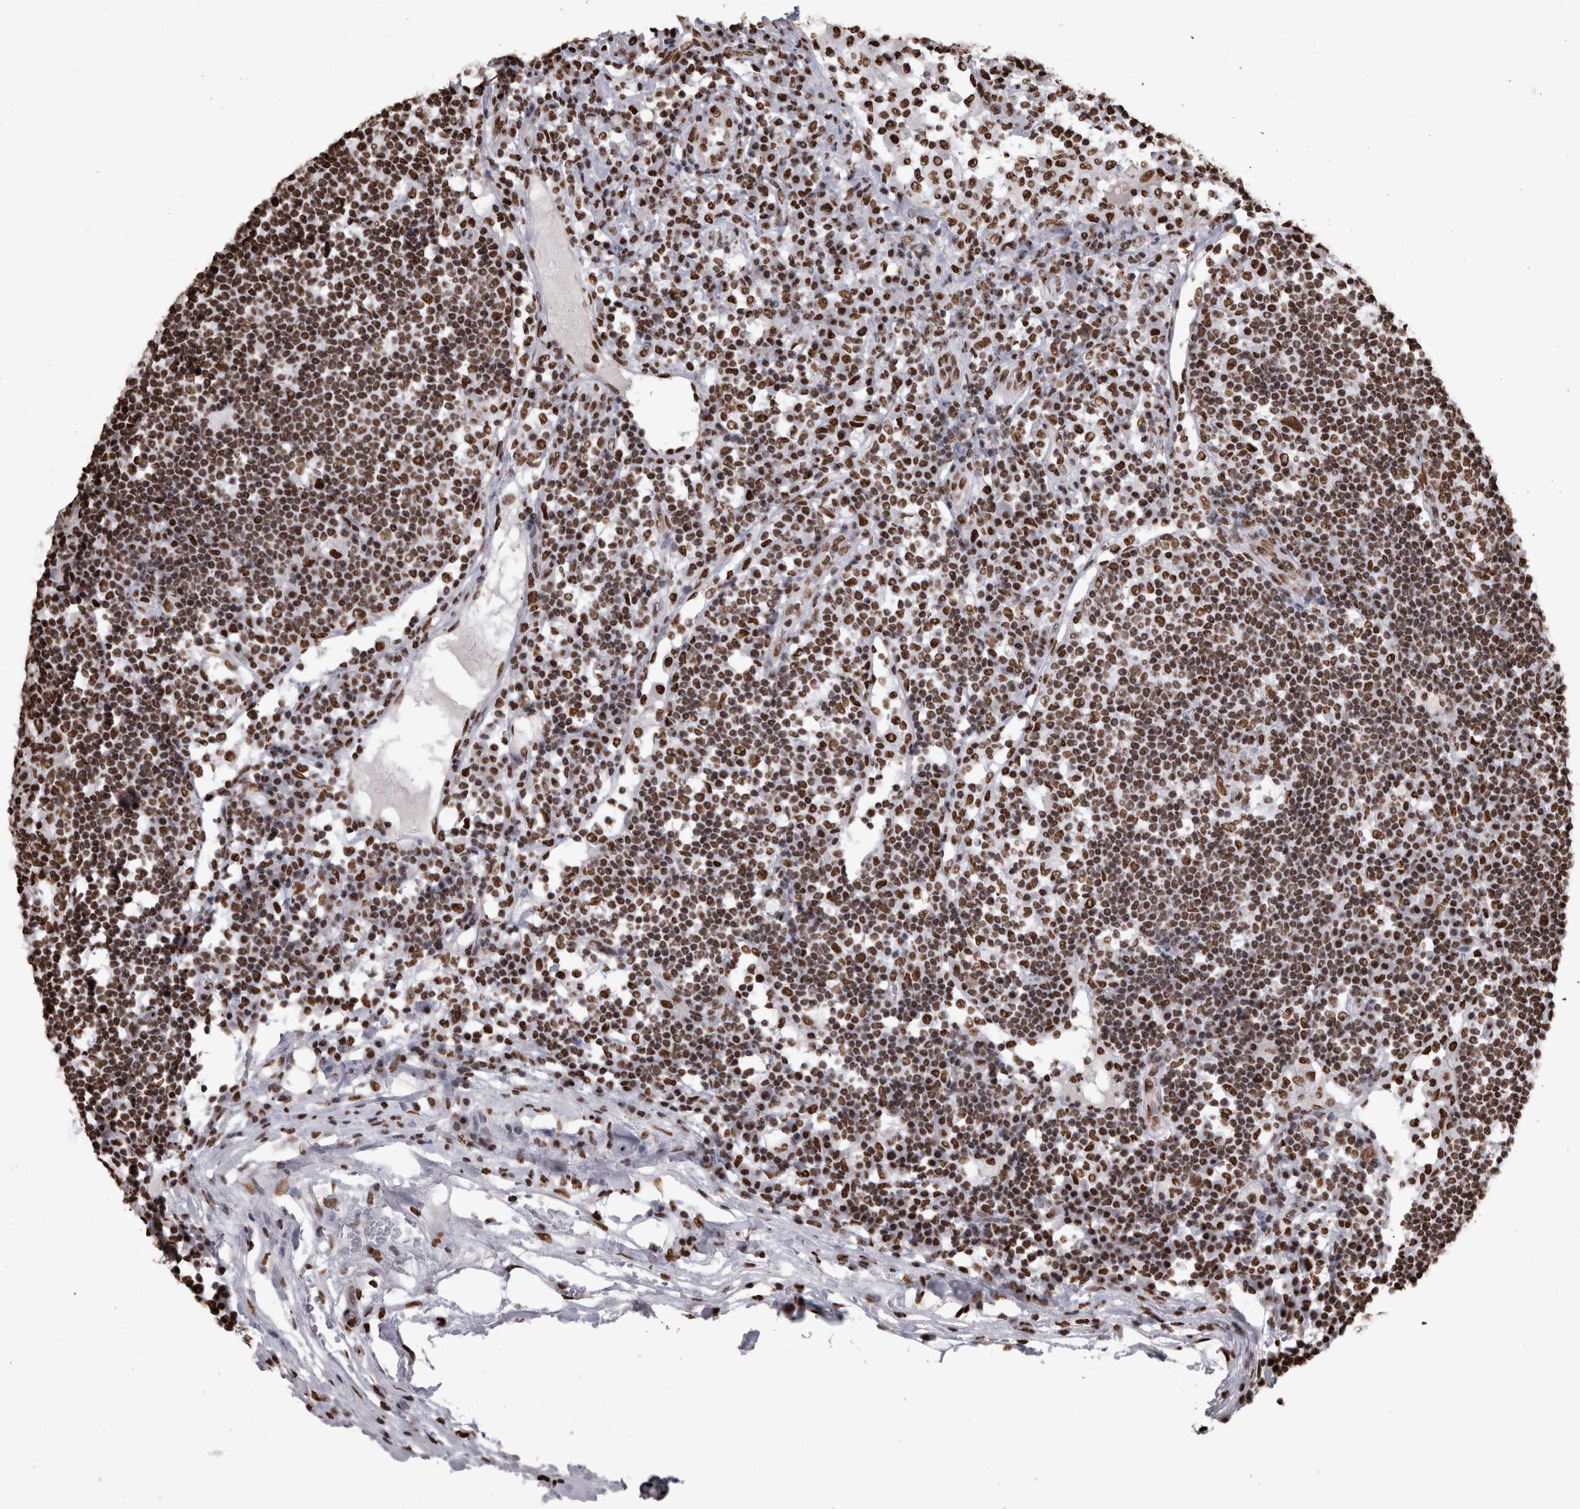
{"staining": {"intensity": "strong", "quantity": ">75%", "location": "nuclear"}, "tissue": "lymph node", "cell_type": "Germinal center cells", "image_type": "normal", "snomed": [{"axis": "morphology", "description": "Normal tissue, NOS"}, {"axis": "topography", "description": "Lymph node"}], "caption": "Brown immunohistochemical staining in unremarkable human lymph node reveals strong nuclear staining in about >75% of germinal center cells. (IHC, brightfield microscopy, high magnification).", "gene": "HNRNPM", "patient": {"sex": "female", "age": 53}}